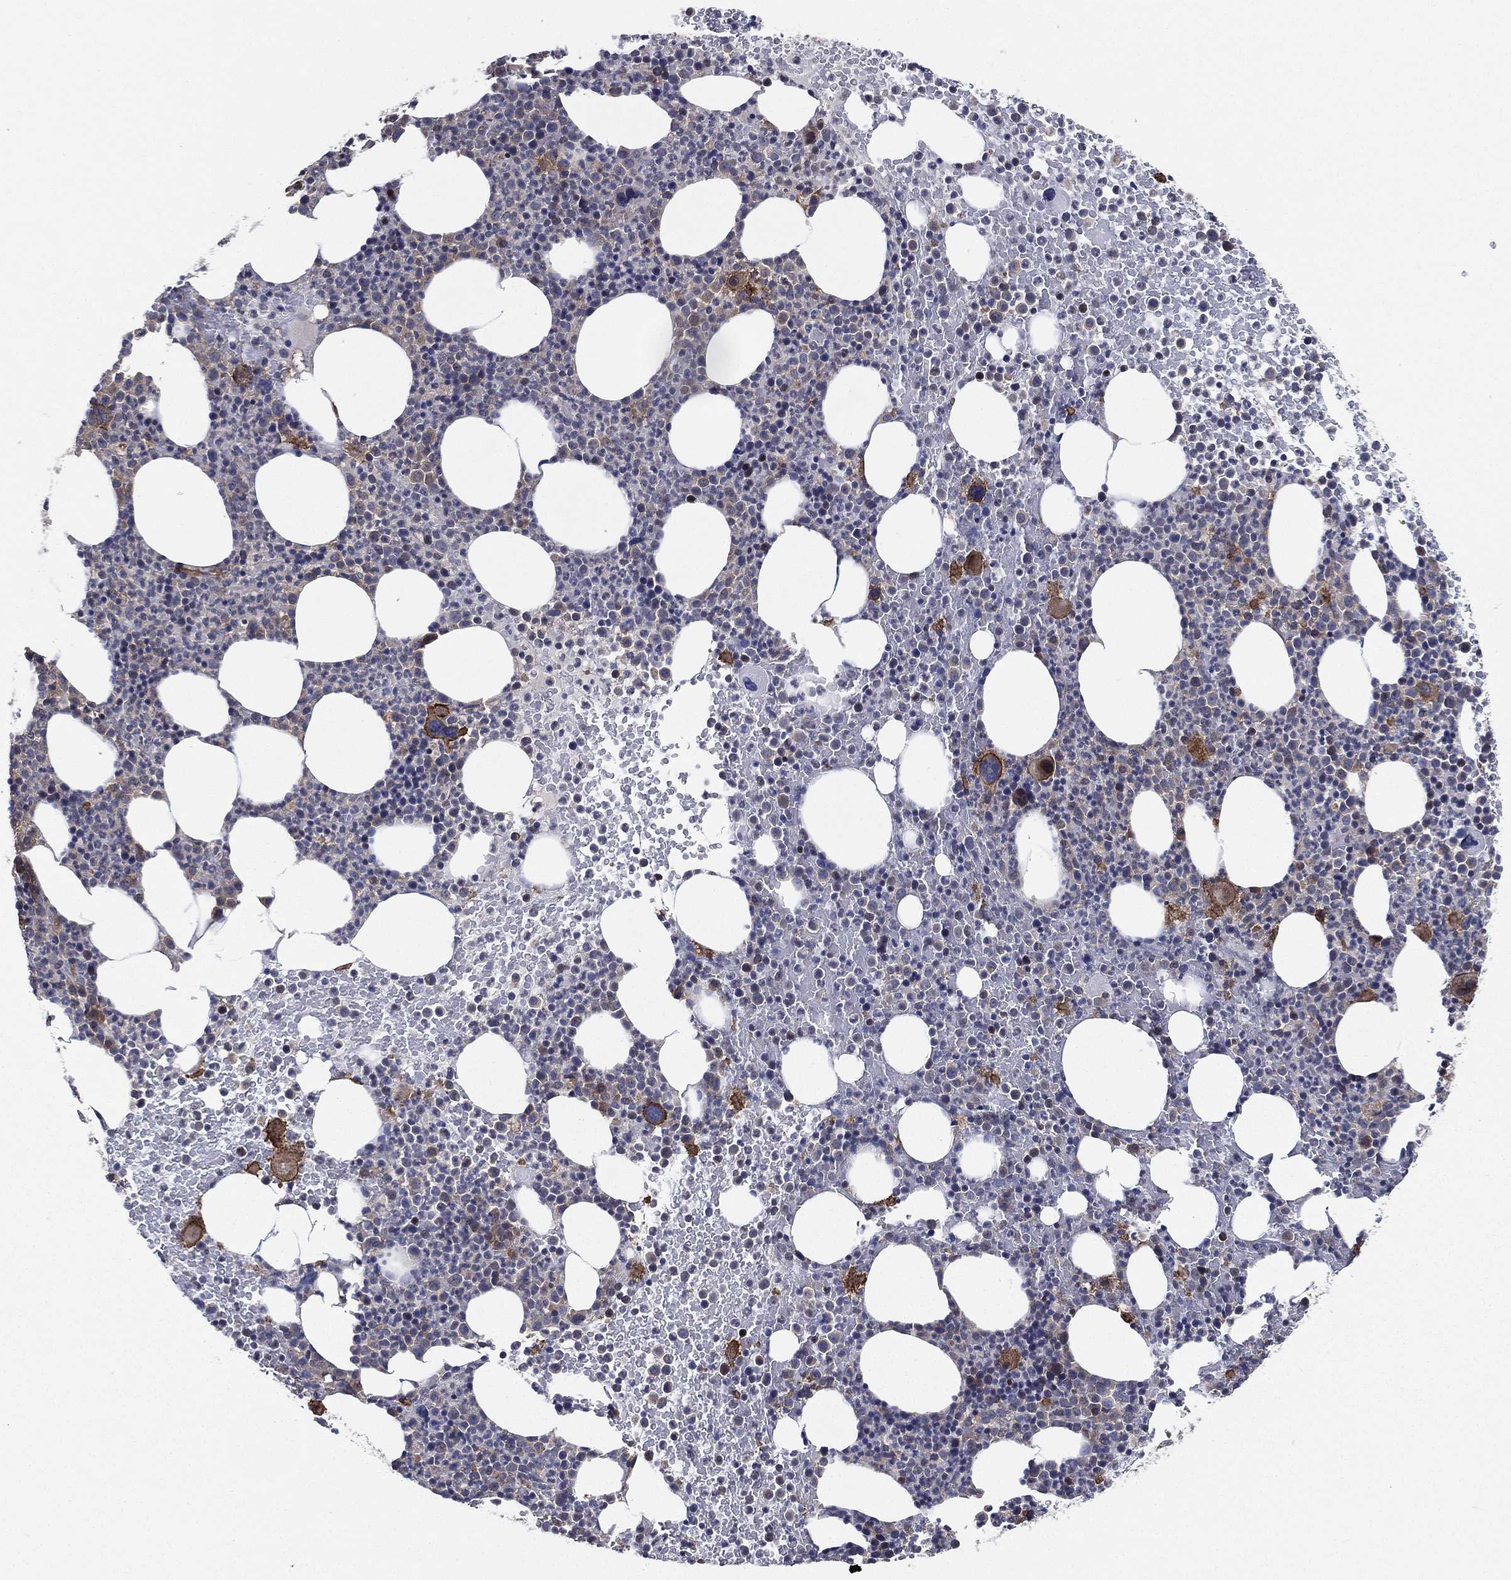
{"staining": {"intensity": "moderate", "quantity": "<25%", "location": "cytoplasmic/membranous"}, "tissue": "bone marrow", "cell_type": "Hematopoietic cells", "image_type": "normal", "snomed": [{"axis": "morphology", "description": "Normal tissue, NOS"}, {"axis": "topography", "description": "Bone marrow"}], "caption": "Moderate cytoplasmic/membranous protein expression is identified in approximately <25% of hematopoietic cells in bone marrow. (DAB = brown stain, brightfield microscopy at high magnification).", "gene": "SMPD3", "patient": {"sex": "male", "age": 83}}